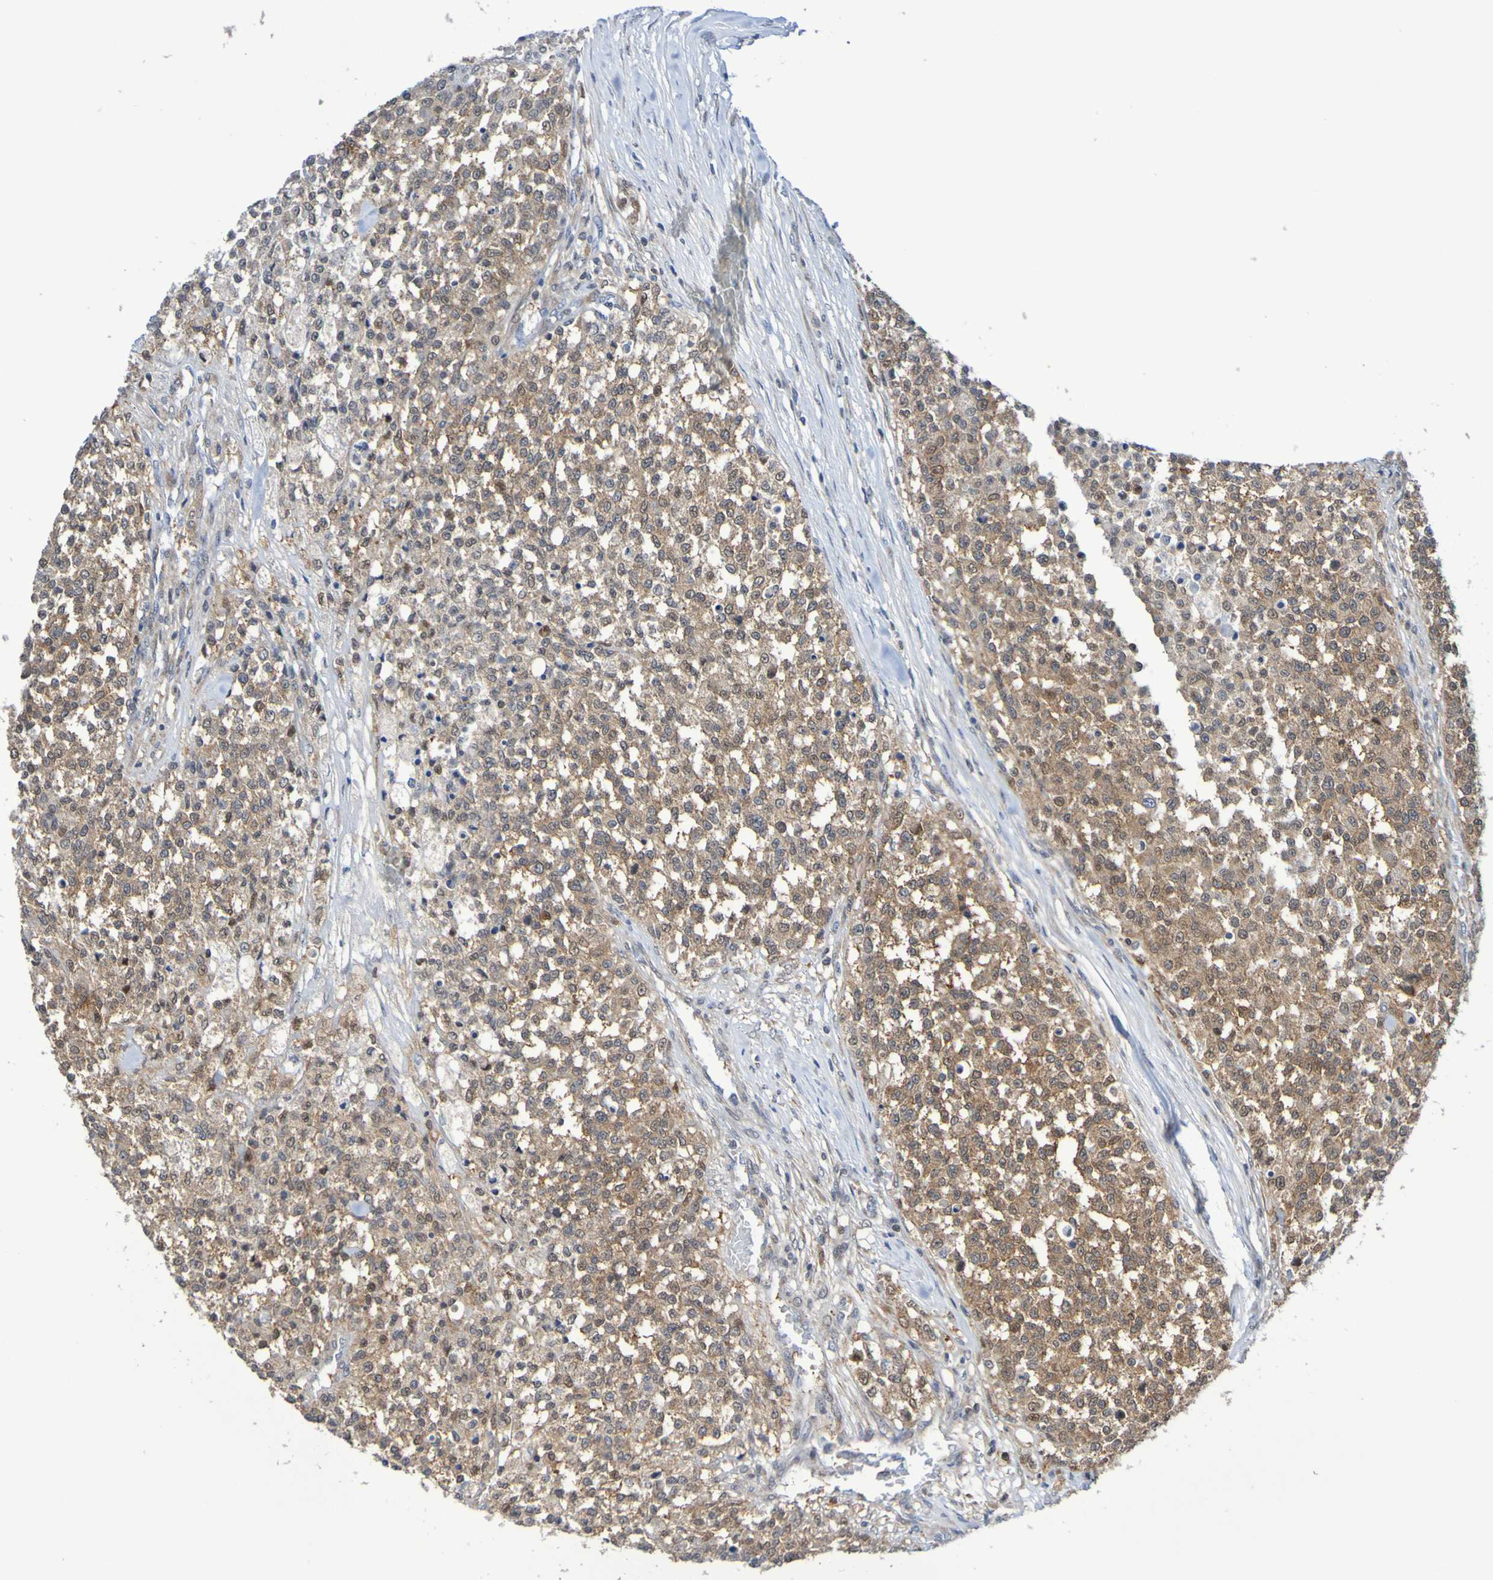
{"staining": {"intensity": "weak", "quantity": ">75%", "location": "cytoplasmic/membranous"}, "tissue": "testis cancer", "cell_type": "Tumor cells", "image_type": "cancer", "snomed": [{"axis": "morphology", "description": "Seminoma, NOS"}, {"axis": "topography", "description": "Testis"}], "caption": "This micrograph shows immunohistochemistry (IHC) staining of testis cancer, with low weak cytoplasmic/membranous expression in approximately >75% of tumor cells.", "gene": "ATIC", "patient": {"sex": "male", "age": 59}}